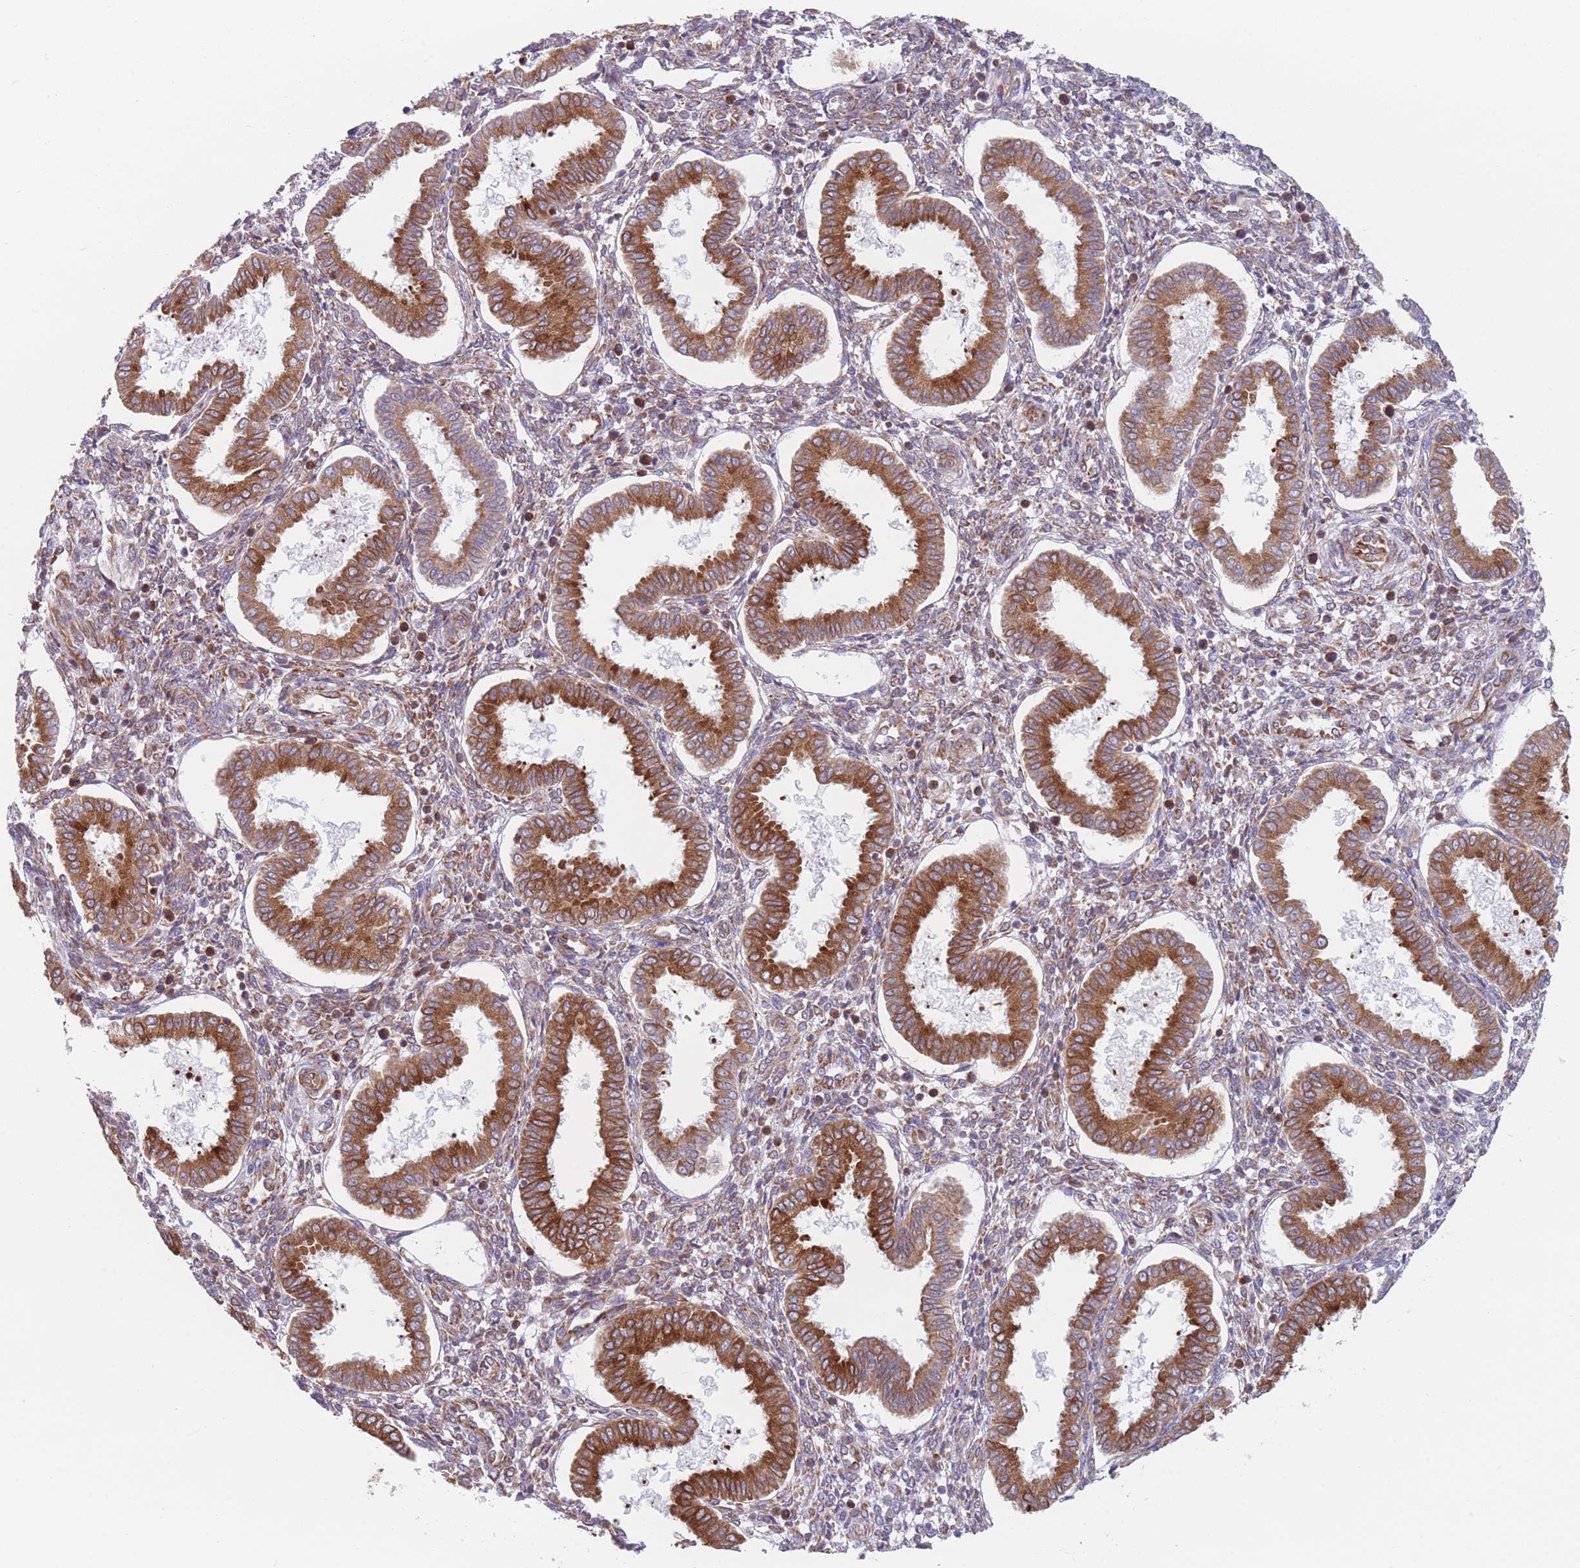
{"staining": {"intensity": "moderate", "quantity": "25%-75%", "location": "cytoplasmic/membranous"}, "tissue": "endometrium", "cell_type": "Cells in endometrial stroma", "image_type": "normal", "snomed": [{"axis": "morphology", "description": "Normal tissue, NOS"}, {"axis": "topography", "description": "Endometrium"}], "caption": "Brown immunohistochemical staining in unremarkable endometrium exhibits moderate cytoplasmic/membranous positivity in approximately 25%-75% of cells in endometrial stroma.", "gene": "AK9", "patient": {"sex": "female", "age": 24}}